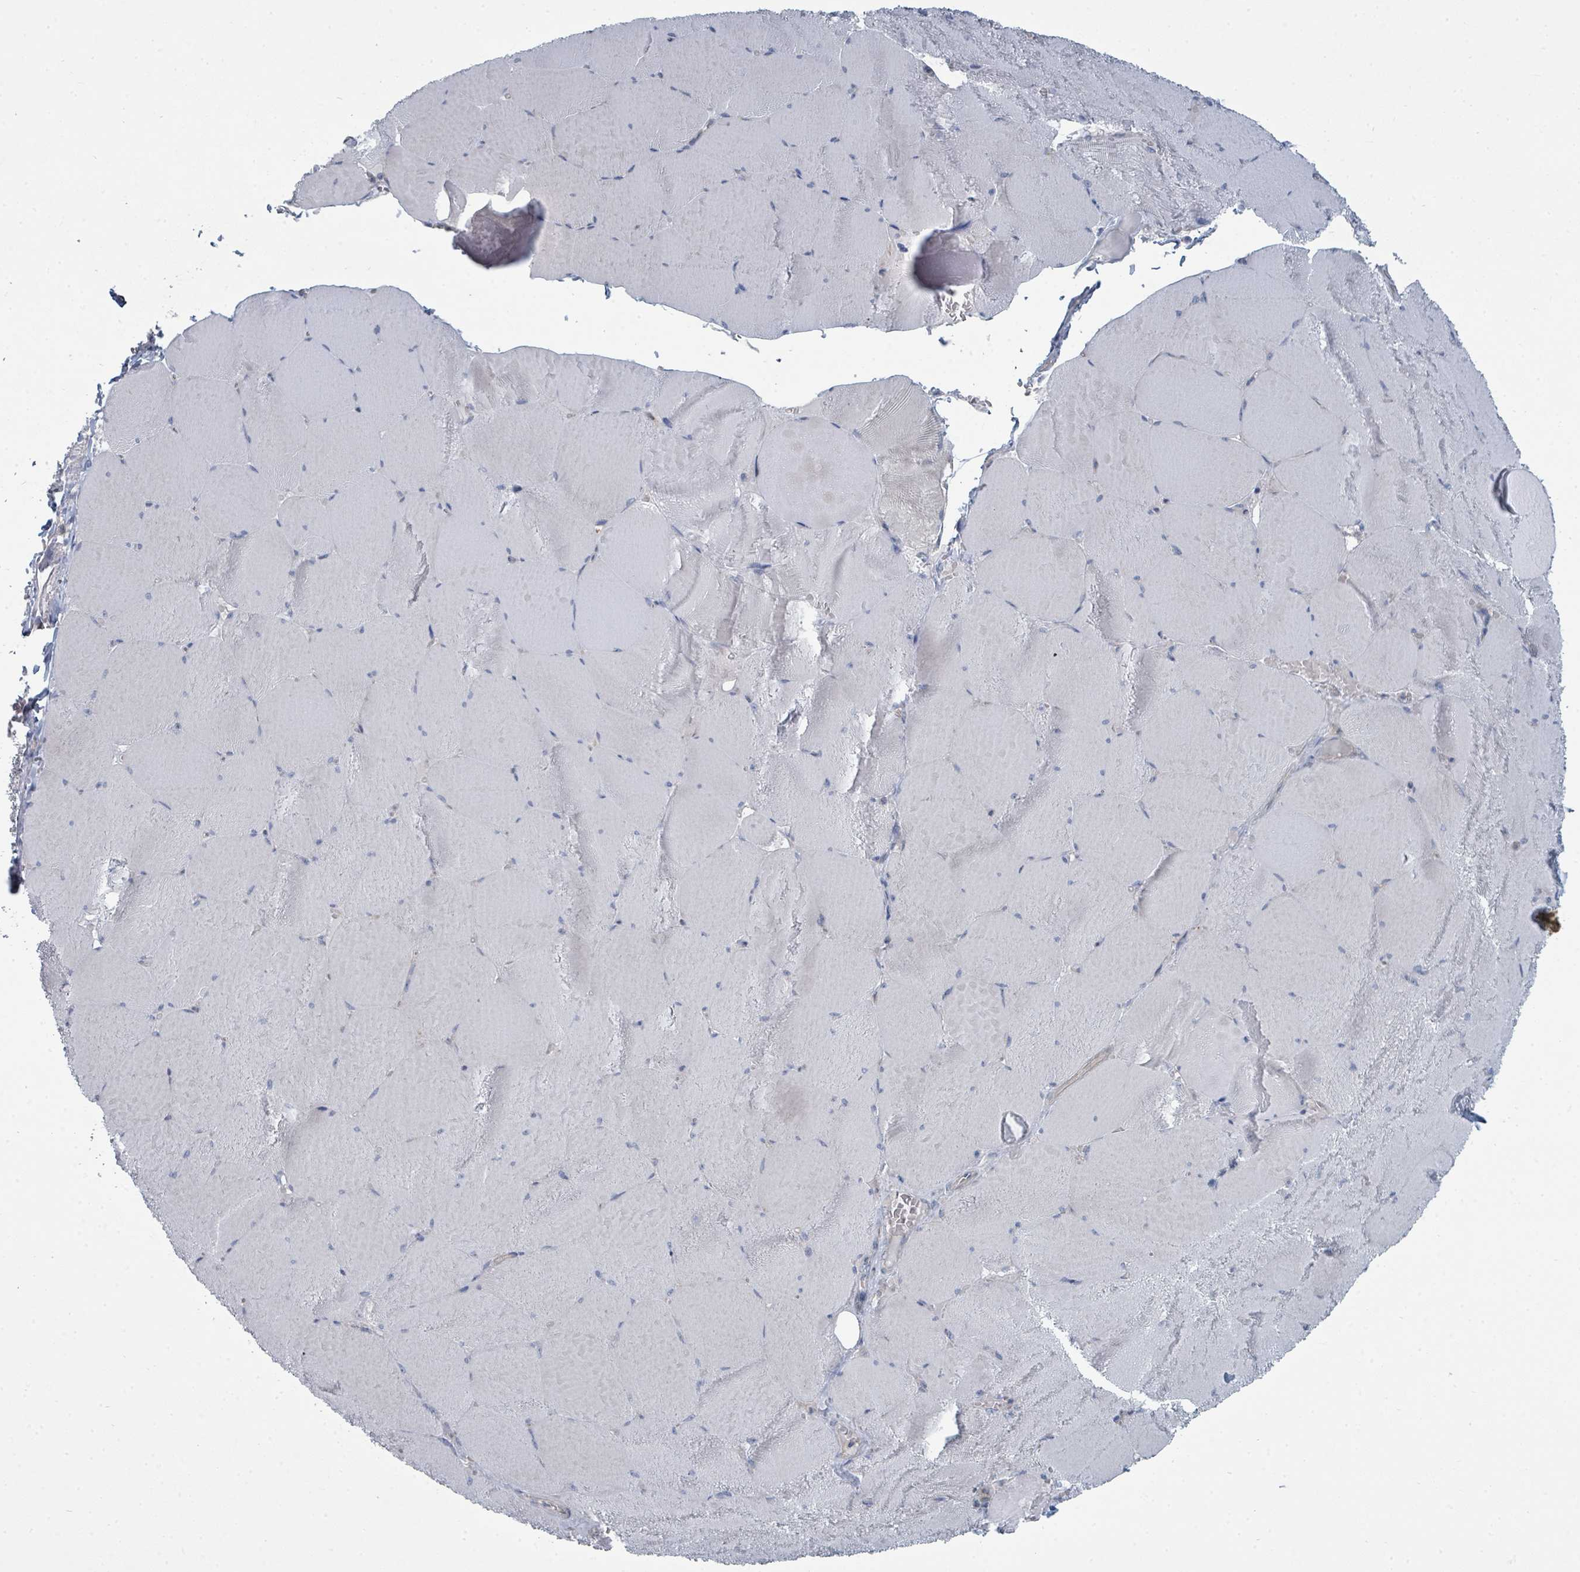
{"staining": {"intensity": "negative", "quantity": "none", "location": "none"}, "tissue": "skeletal muscle", "cell_type": "Myocytes", "image_type": "normal", "snomed": [{"axis": "morphology", "description": "Normal tissue, NOS"}, {"axis": "topography", "description": "Skeletal muscle"}, {"axis": "topography", "description": "Head-Neck"}], "caption": "This is an immunohistochemistry image of normal skeletal muscle. There is no expression in myocytes.", "gene": "SLC25A45", "patient": {"sex": "male", "age": 66}}